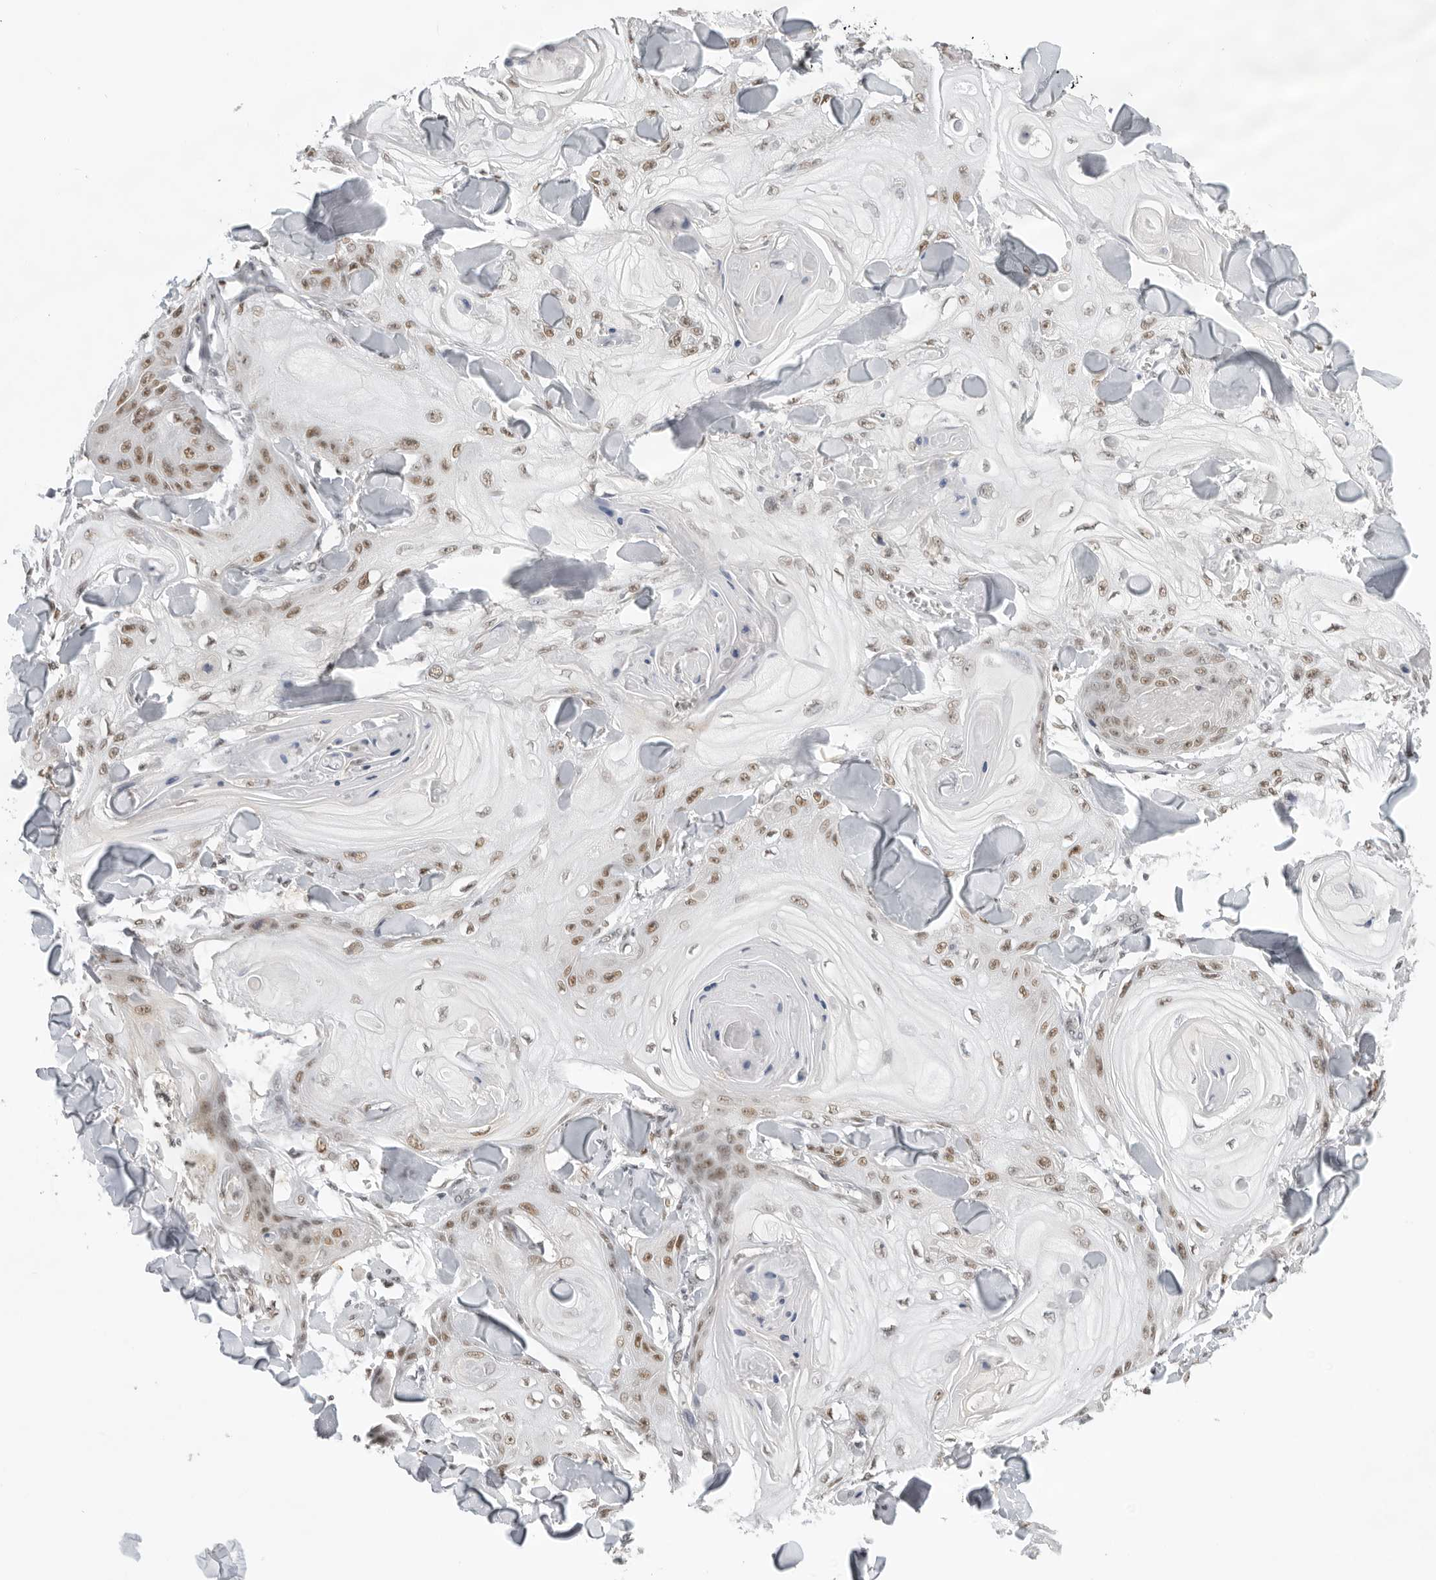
{"staining": {"intensity": "moderate", "quantity": ">75%", "location": "nuclear"}, "tissue": "skin cancer", "cell_type": "Tumor cells", "image_type": "cancer", "snomed": [{"axis": "morphology", "description": "Squamous cell carcinoma, NOS"}, {"axis": "topography", "description": "Skin"}], "caption": "IHC histopathology image of neoplastic tissue: squamous cell carcinoma (skin) stained using immunohistochemistry exhibits medium levels of moderate protein expression localized specifically in the nuclear of tumor cells, appearing as a nuclear brown color.", "gene": "RPA2", "patient": {"sex": "male", "age": 74}}